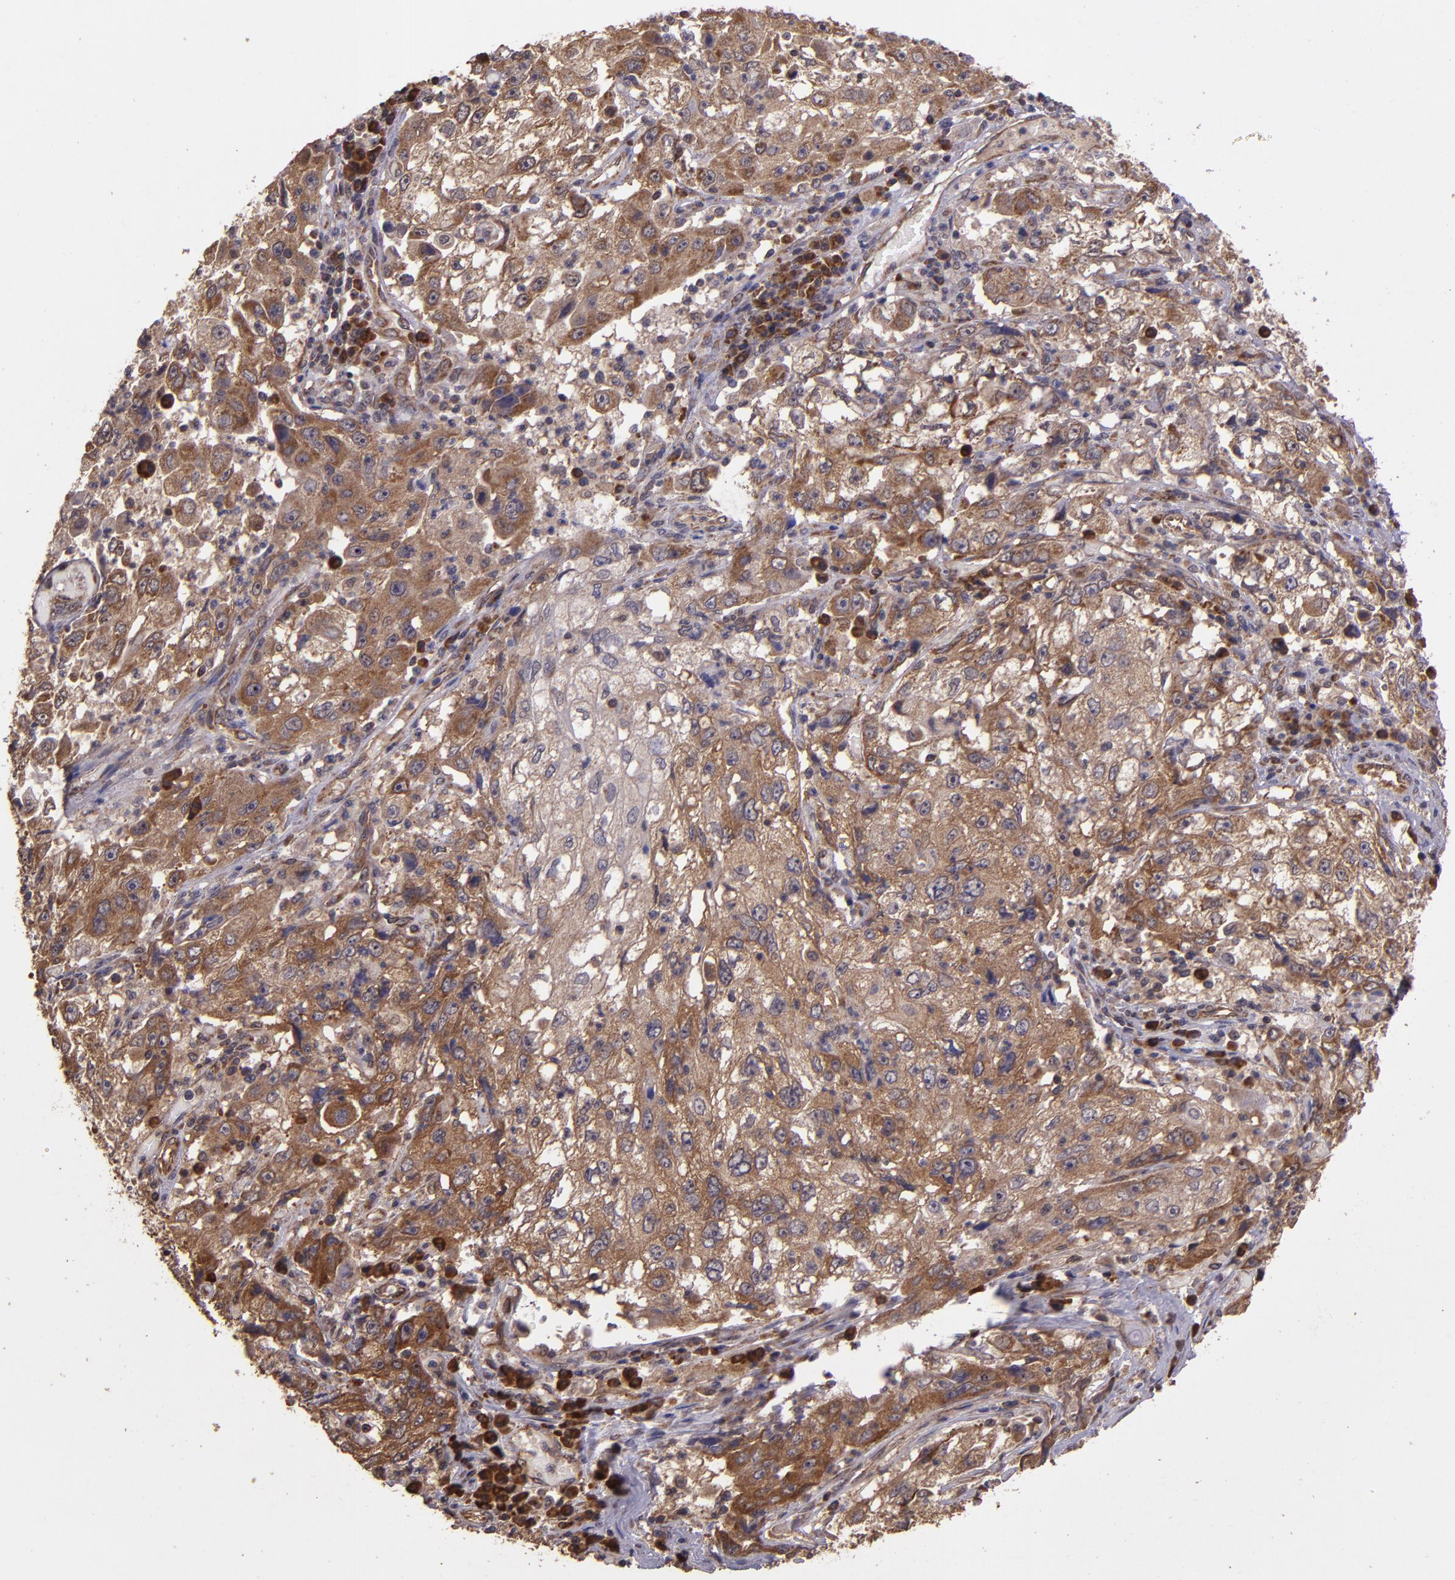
{"staining": {"intensity": "strong", "quantity": ">75%", "location": "cytoplasmic/membranous"}, "tissue": "cervical cancer", "cell_type": "Tumor cells", "image_type": "cancer", "snomed": [{"axis": "morphology", "description": "Squamous cell carcinoma, NOS"}, {"axis": "topography", "description": "Cervix"}], "caption": "Immunohistochemical staining of cervical squamous cell carcinoma reveals high levels of strong cytoplasmic/membranous protein staining in approximately >75% of tumor cells. The staining was performed using DAB, with brown indicating positive protein expression. Nuclei are stained blue with hematoxylin.", "gene": "USP51", "patient": {"sex": "female", "age": 36}}